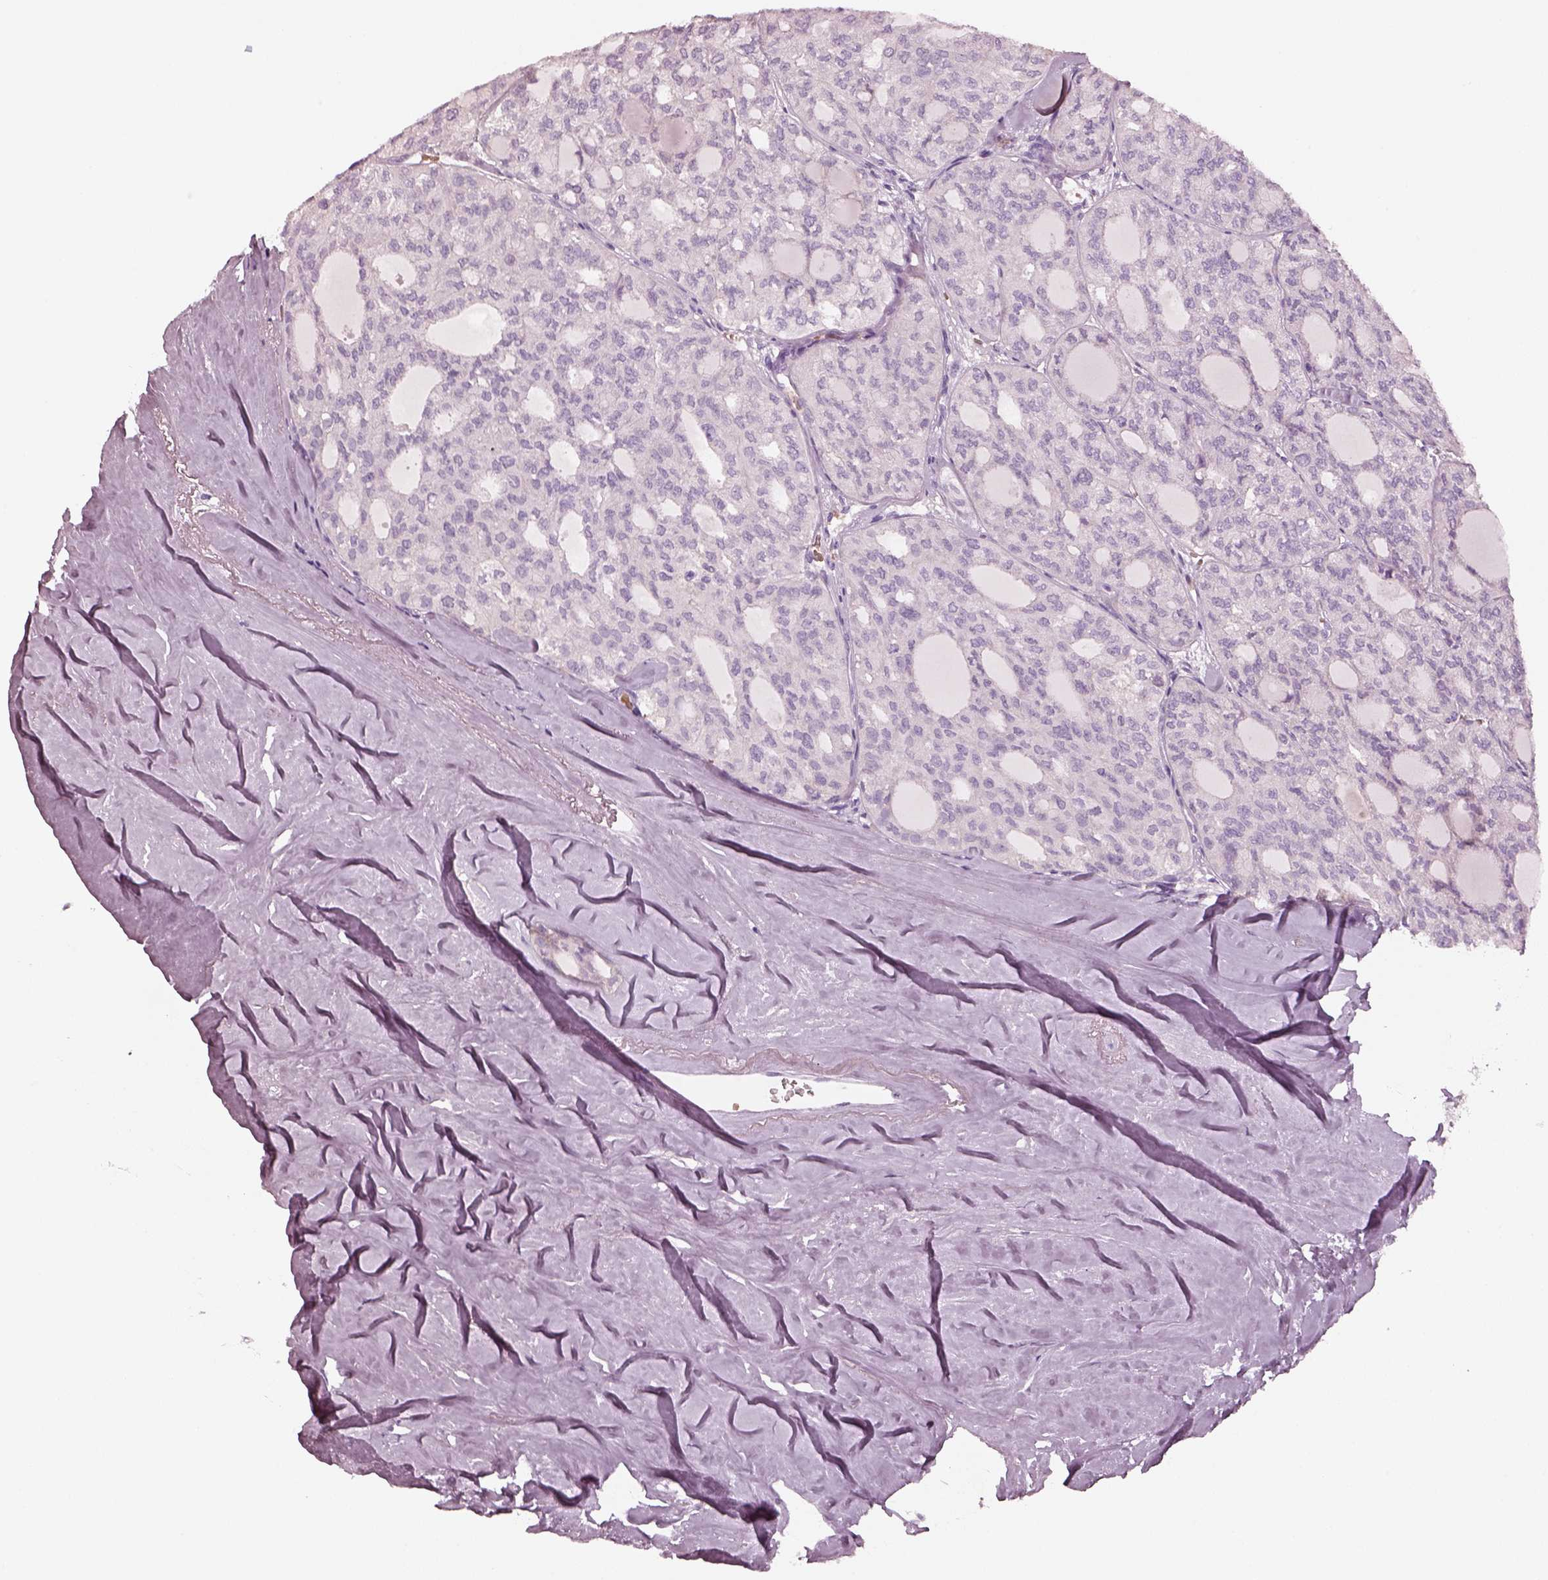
{"staining": {"intensity": "negative", "quantity": "none", "location": "none"}, "tissue": "thyroid cancer", "cell_type": "Tumor cells", "image_type": "cancer", "snomed": [{"axis": "morphology", "description": "Follicular adenoma carcinoma, NOS"}, {"axis": "topography", "description": "Thyroid gland"}], "caption": "Tumor cells are negative for protein expression in human thyroid cancer (follicular adenoma carcinoma).", "gene": "ELSPBP1", "patient": {"sex": "male", "age": 75}}